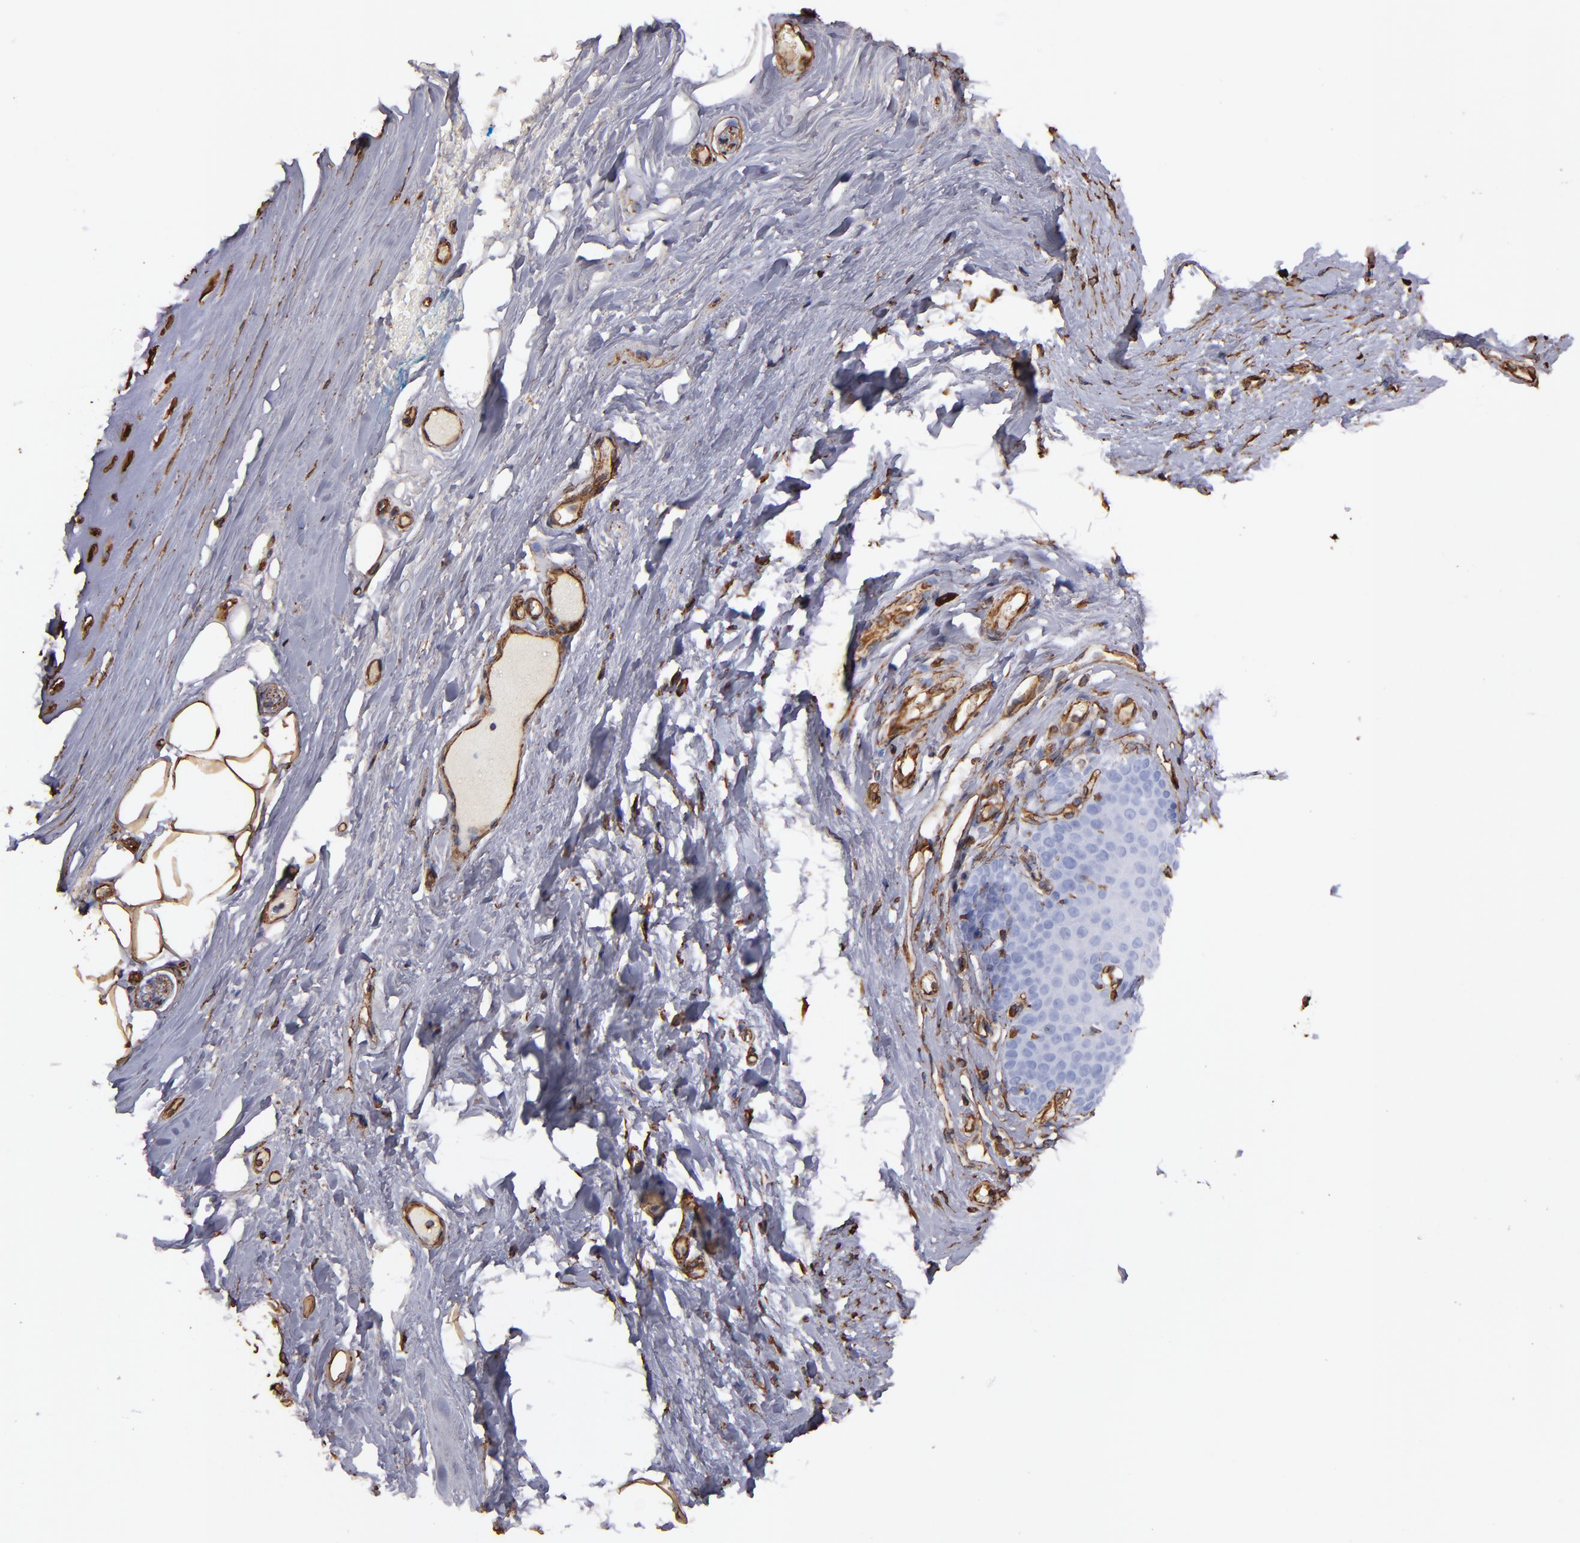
{"staining": {"intensity": "strong", "quantity": "<25%", "location": "cytoplasmic/membranous"}, "tissue": "nasopharynx", "cell_type": "Respiratory epithelial cells", "image_type": "normal", "snomed": [{"axis": "morphology", "description": "Normal tissue, NOS"}, {"axis": "topography", "description": "Nasopharynx"}], "caption": "About <25% of respiratory epithelial cells in benign human nasopharynx reveal strong cytoplasmic/membranous protein positivity as visualized by brown immunohistochemical staining.", "gene": "VIM", "patient": {"sex": "male", "age": 56}}